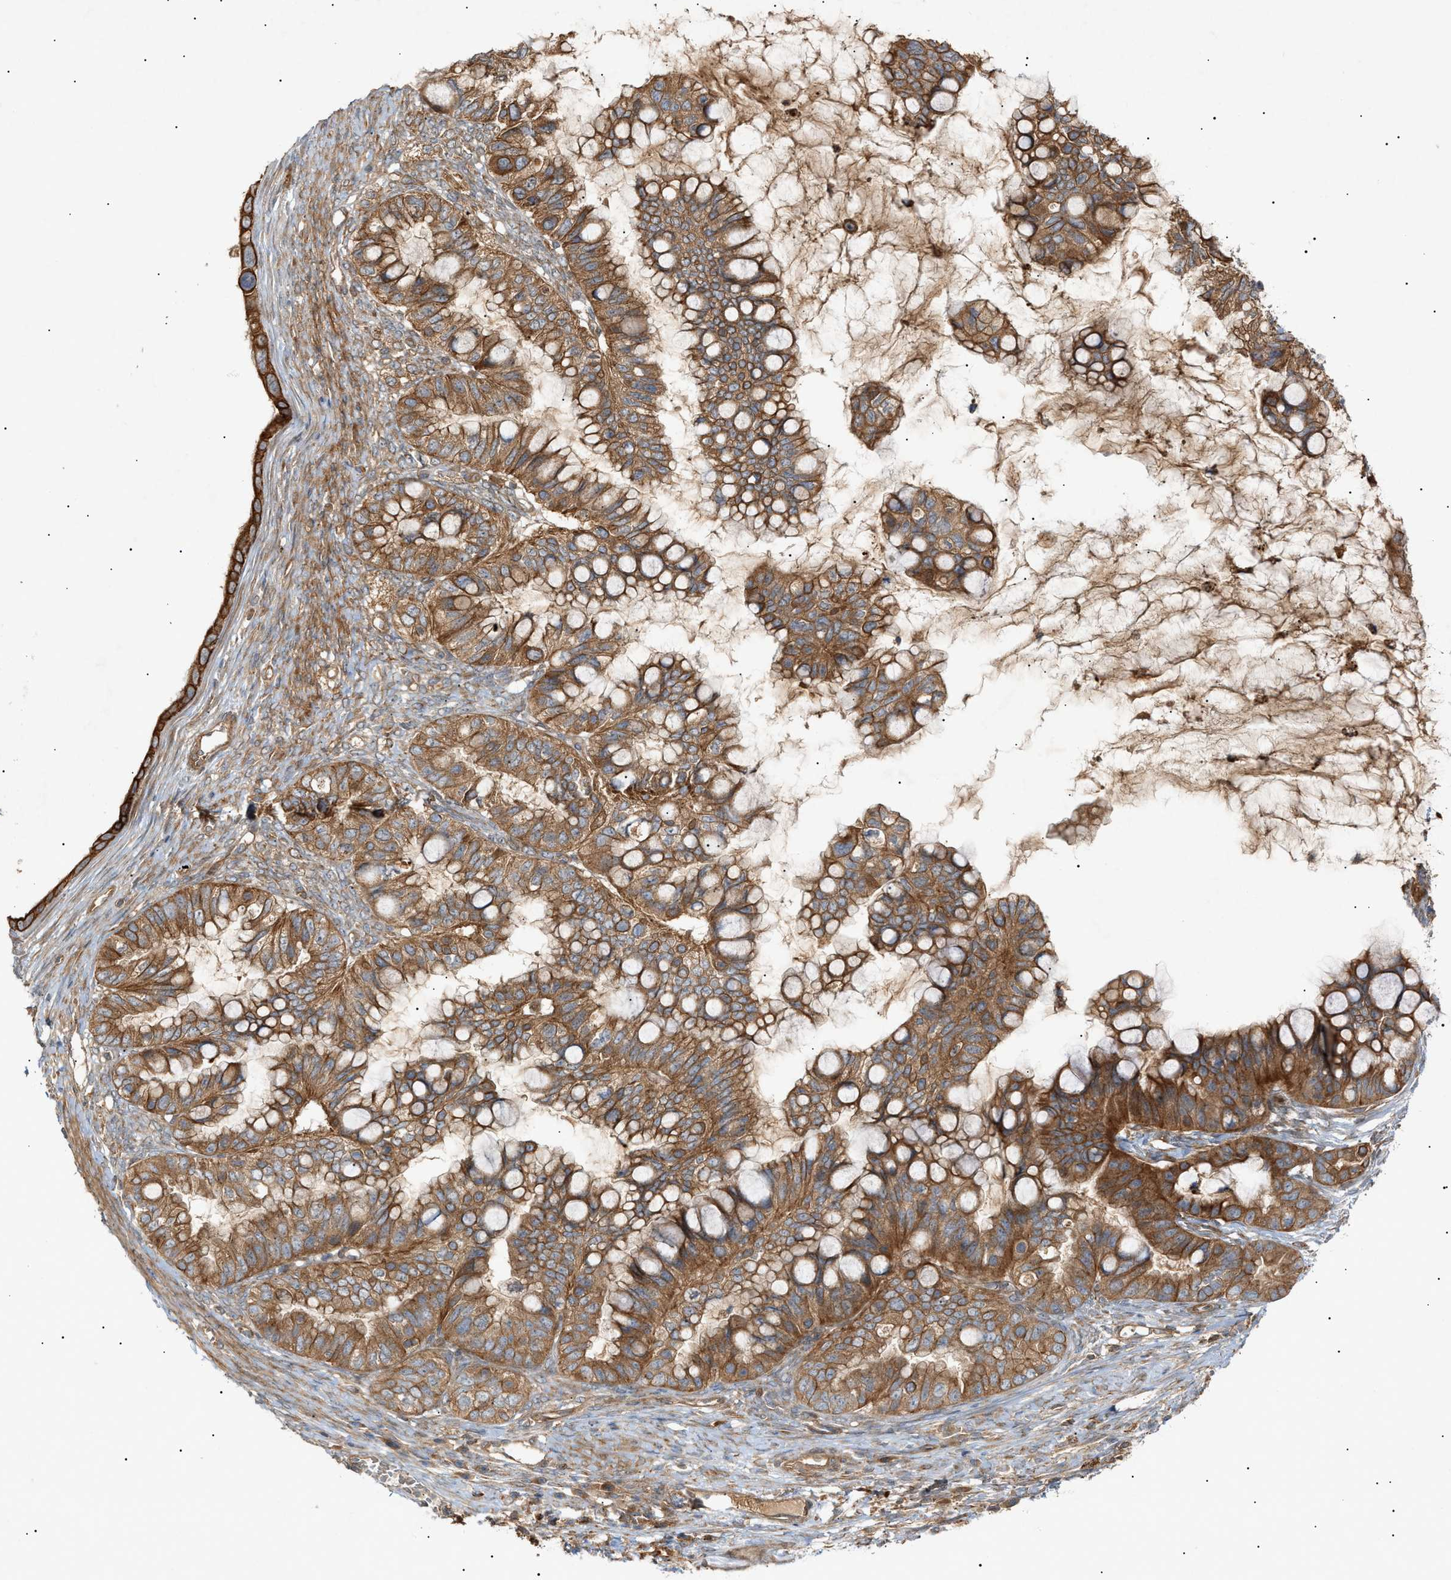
{"staining": {"intensity": "moderate", "quantity": ">75%", "location": "cytoplasmic/membranous"}, "tissue": "ovarian cancer", "cell_type": "Tumor cells", "image_type": "cancer", "snomed": [{"axis": "morphology", "description": "Cystadenocarcinoma, mucinous, NOS"}, {"axis": "topography", "description": "Ovary"}], "caption": "Moderate cytoplasmic/membranous positivity is identified in about >75% of tumor cells in mucinous cystadenocarcinoma (ovarian).", "gene": "MTCH1", "patient": {"sex": "female", "age": 80}}